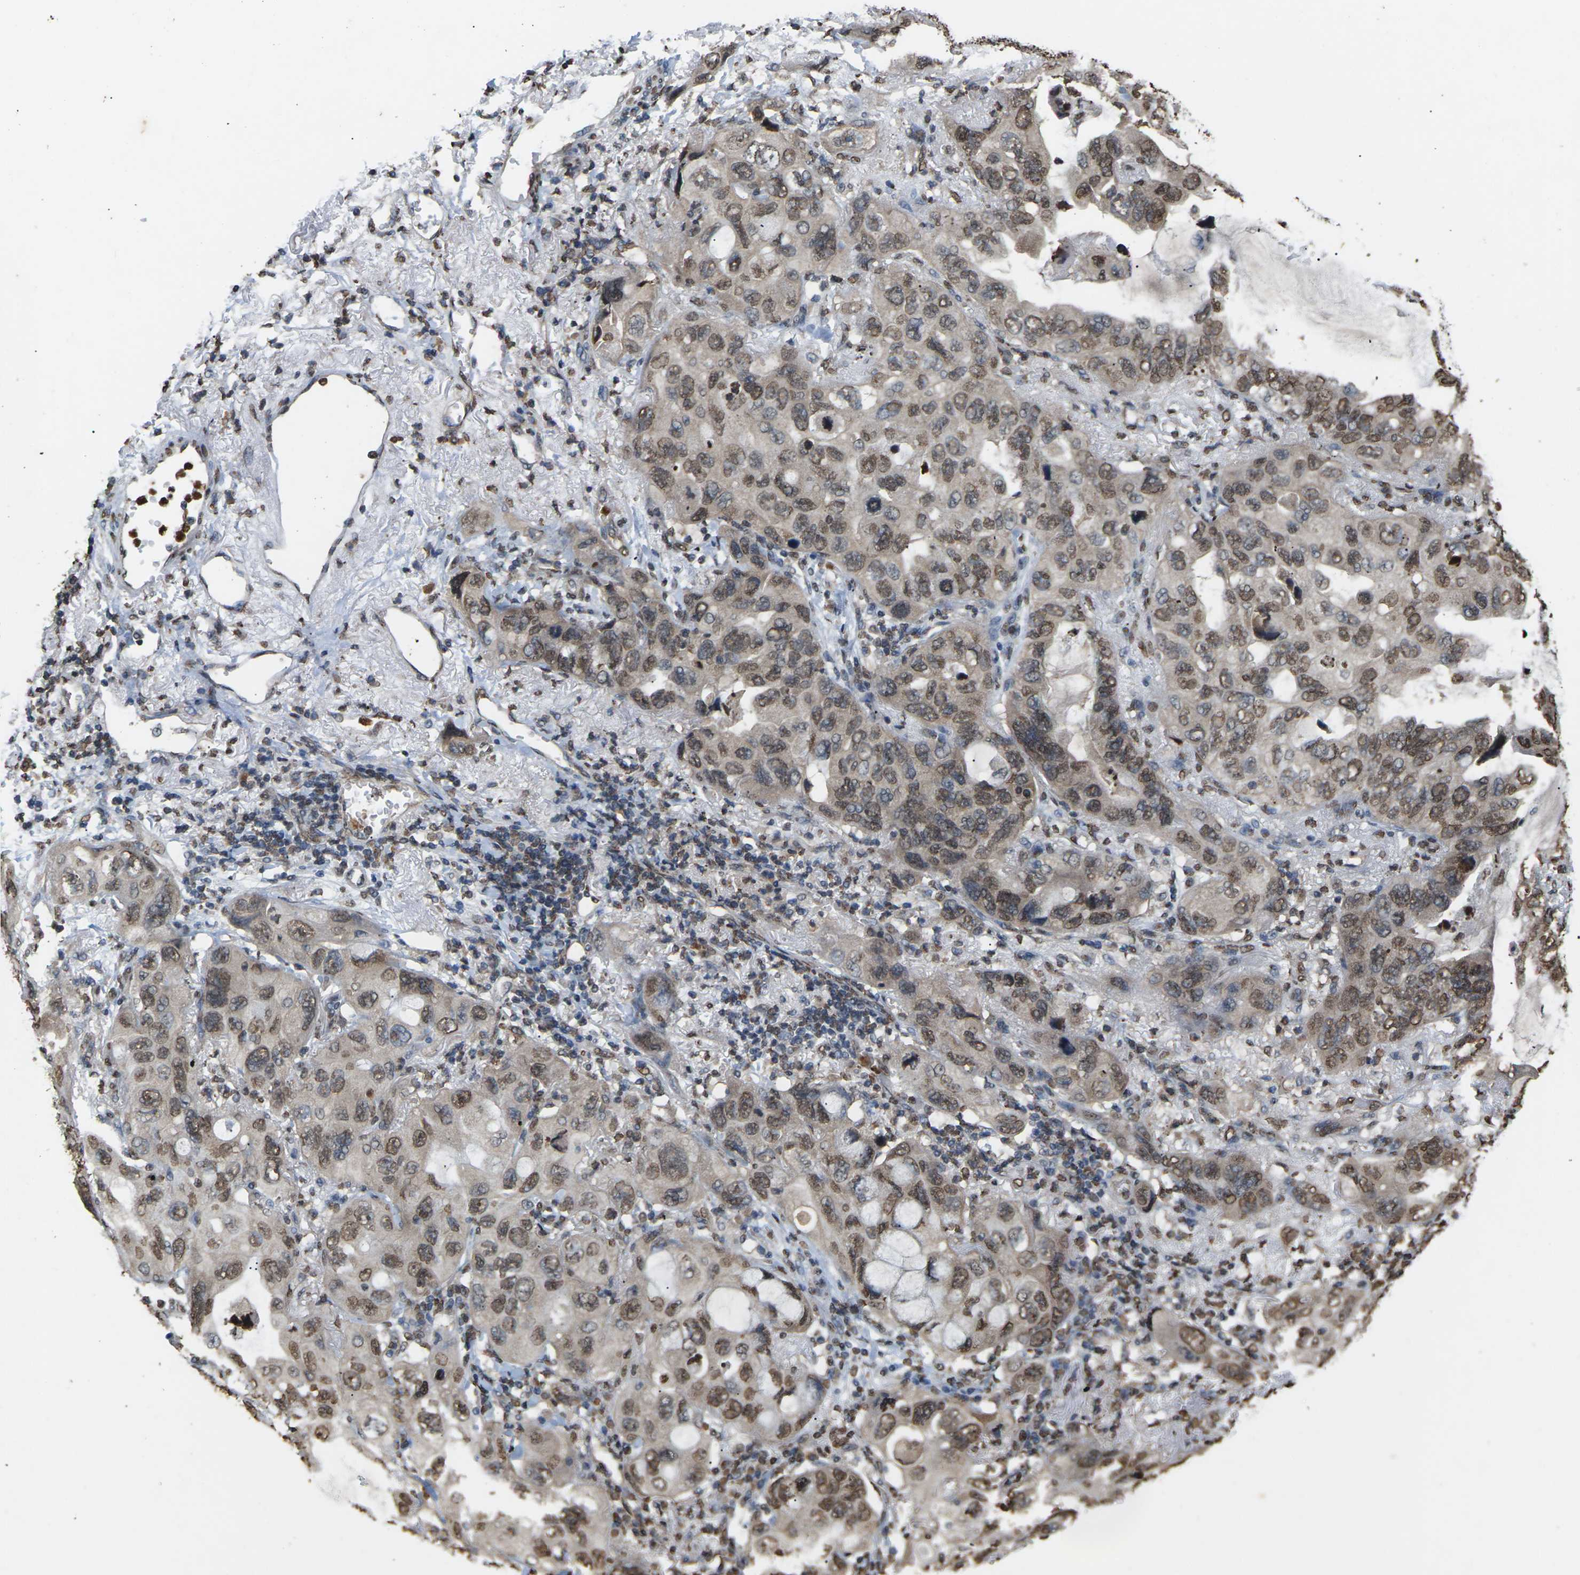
{"staining": {"intensity": "moderate", "quantity": ">75%", "location": "nuclear"}, "tissue": "lung cancer", "cell_type": "Tumor cells", "image_type": "cancer", "snomed": [{"axis": "morphology", "description": "Squamous cell carcinoma, NOS"}, {"axis": "topography", "description": "Lung"}], "caption": "This photomicrograph exhibits immunohistochemistry (IHC) staining of lung cancer, with medium moderate nuclear expression in about >75% of tumor cells.", "gene": "EMSY", "patient": {"sex": "female", "age": 73}}